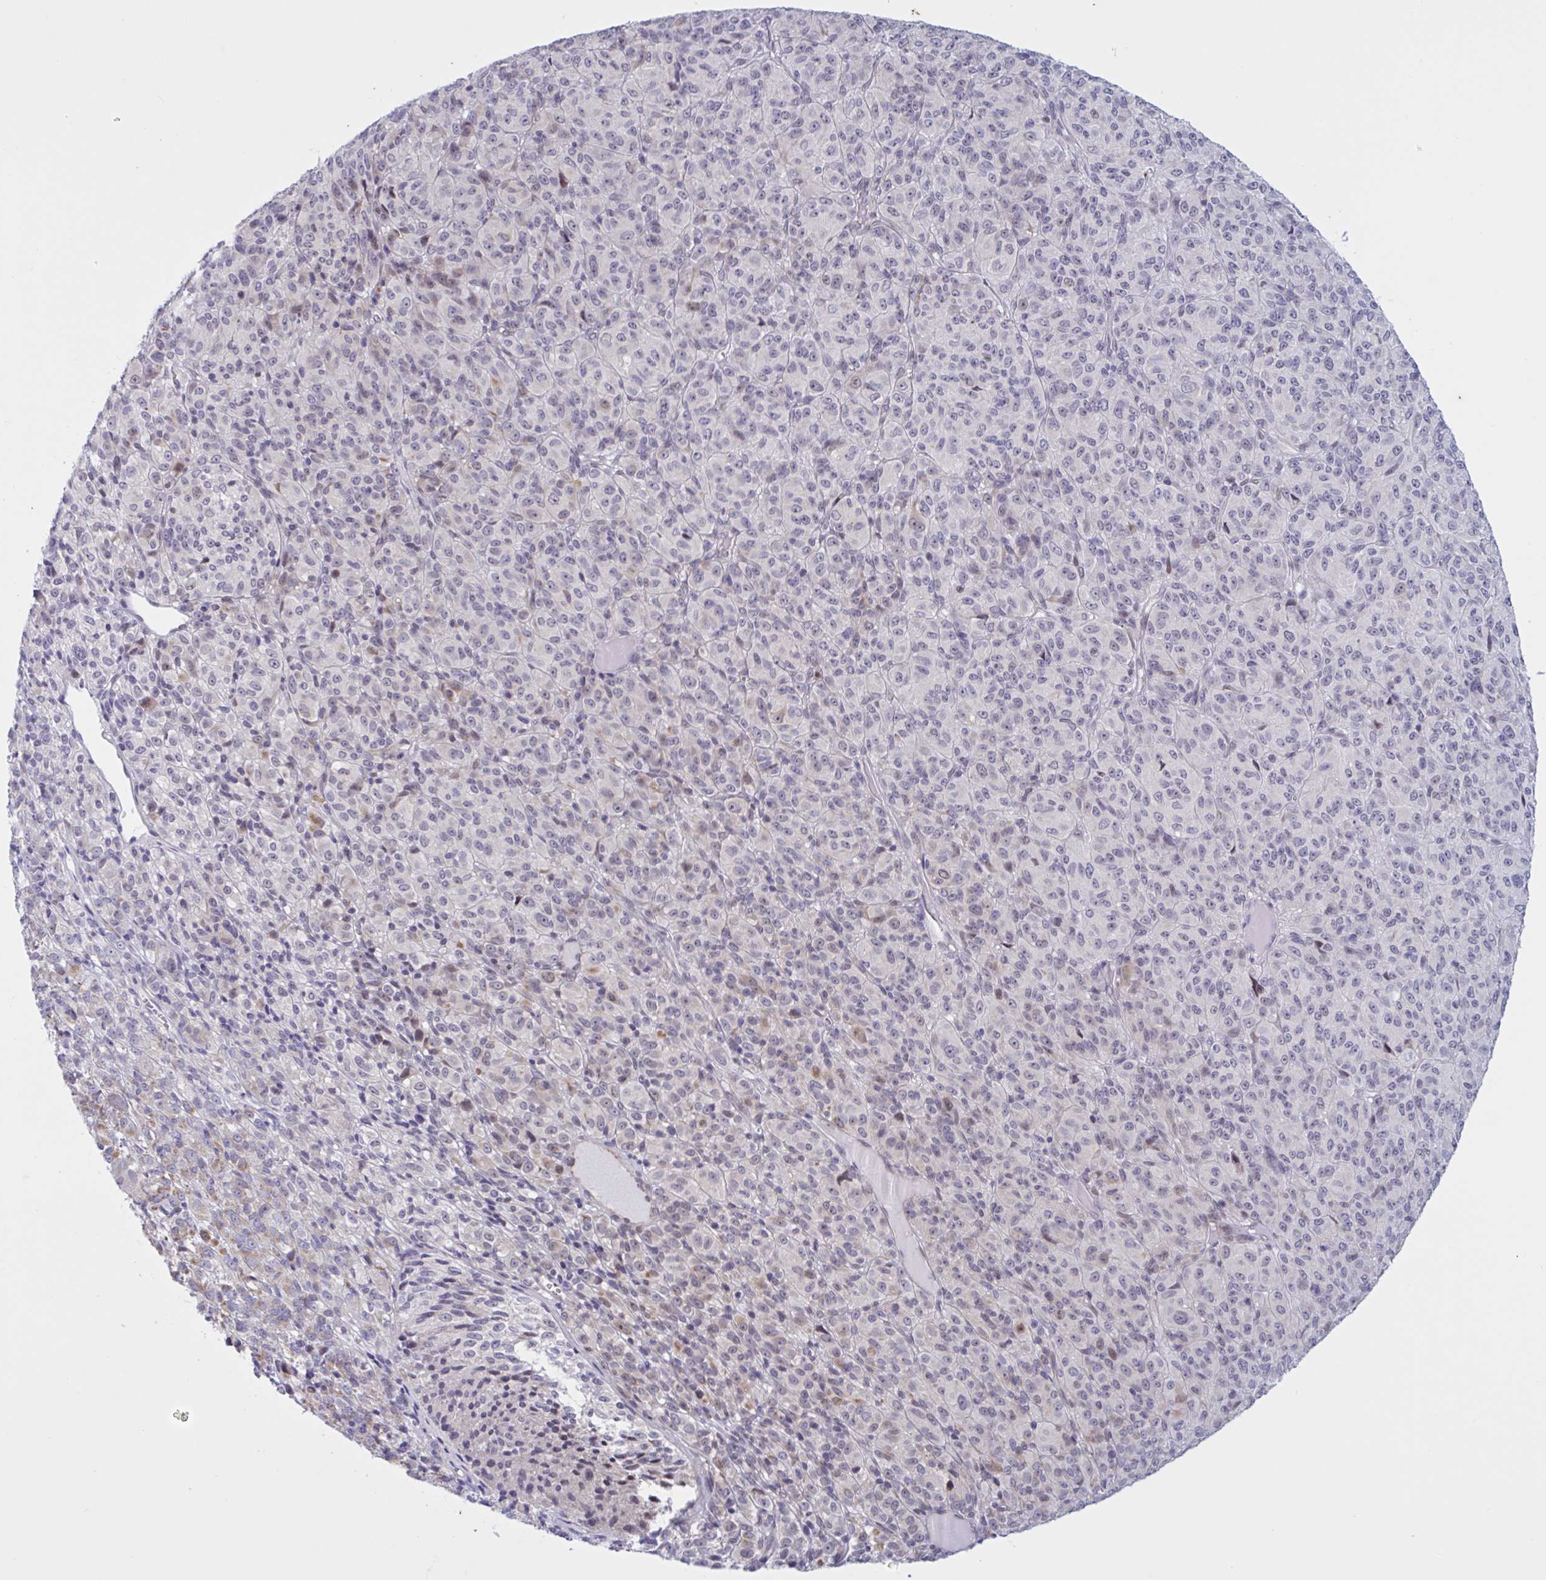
{"staining": {"intensity": "negative", "quantity": "none", "location": "none"}, "tissue": "melanoma", "cell_type": "Tumor cells", "image_type": "cancer", "snomed": [{"axis": "morphology", "description": "Malignant melanoma, Metastatic site"}, {"axis": "topography", "description": "Brain"}], "caption": "Tumor cells are negative for brown protein staining in malignant melanoma (metastatic site).", "gene": "PRMT6", "patient": {"sex": "female", "age": 56}}